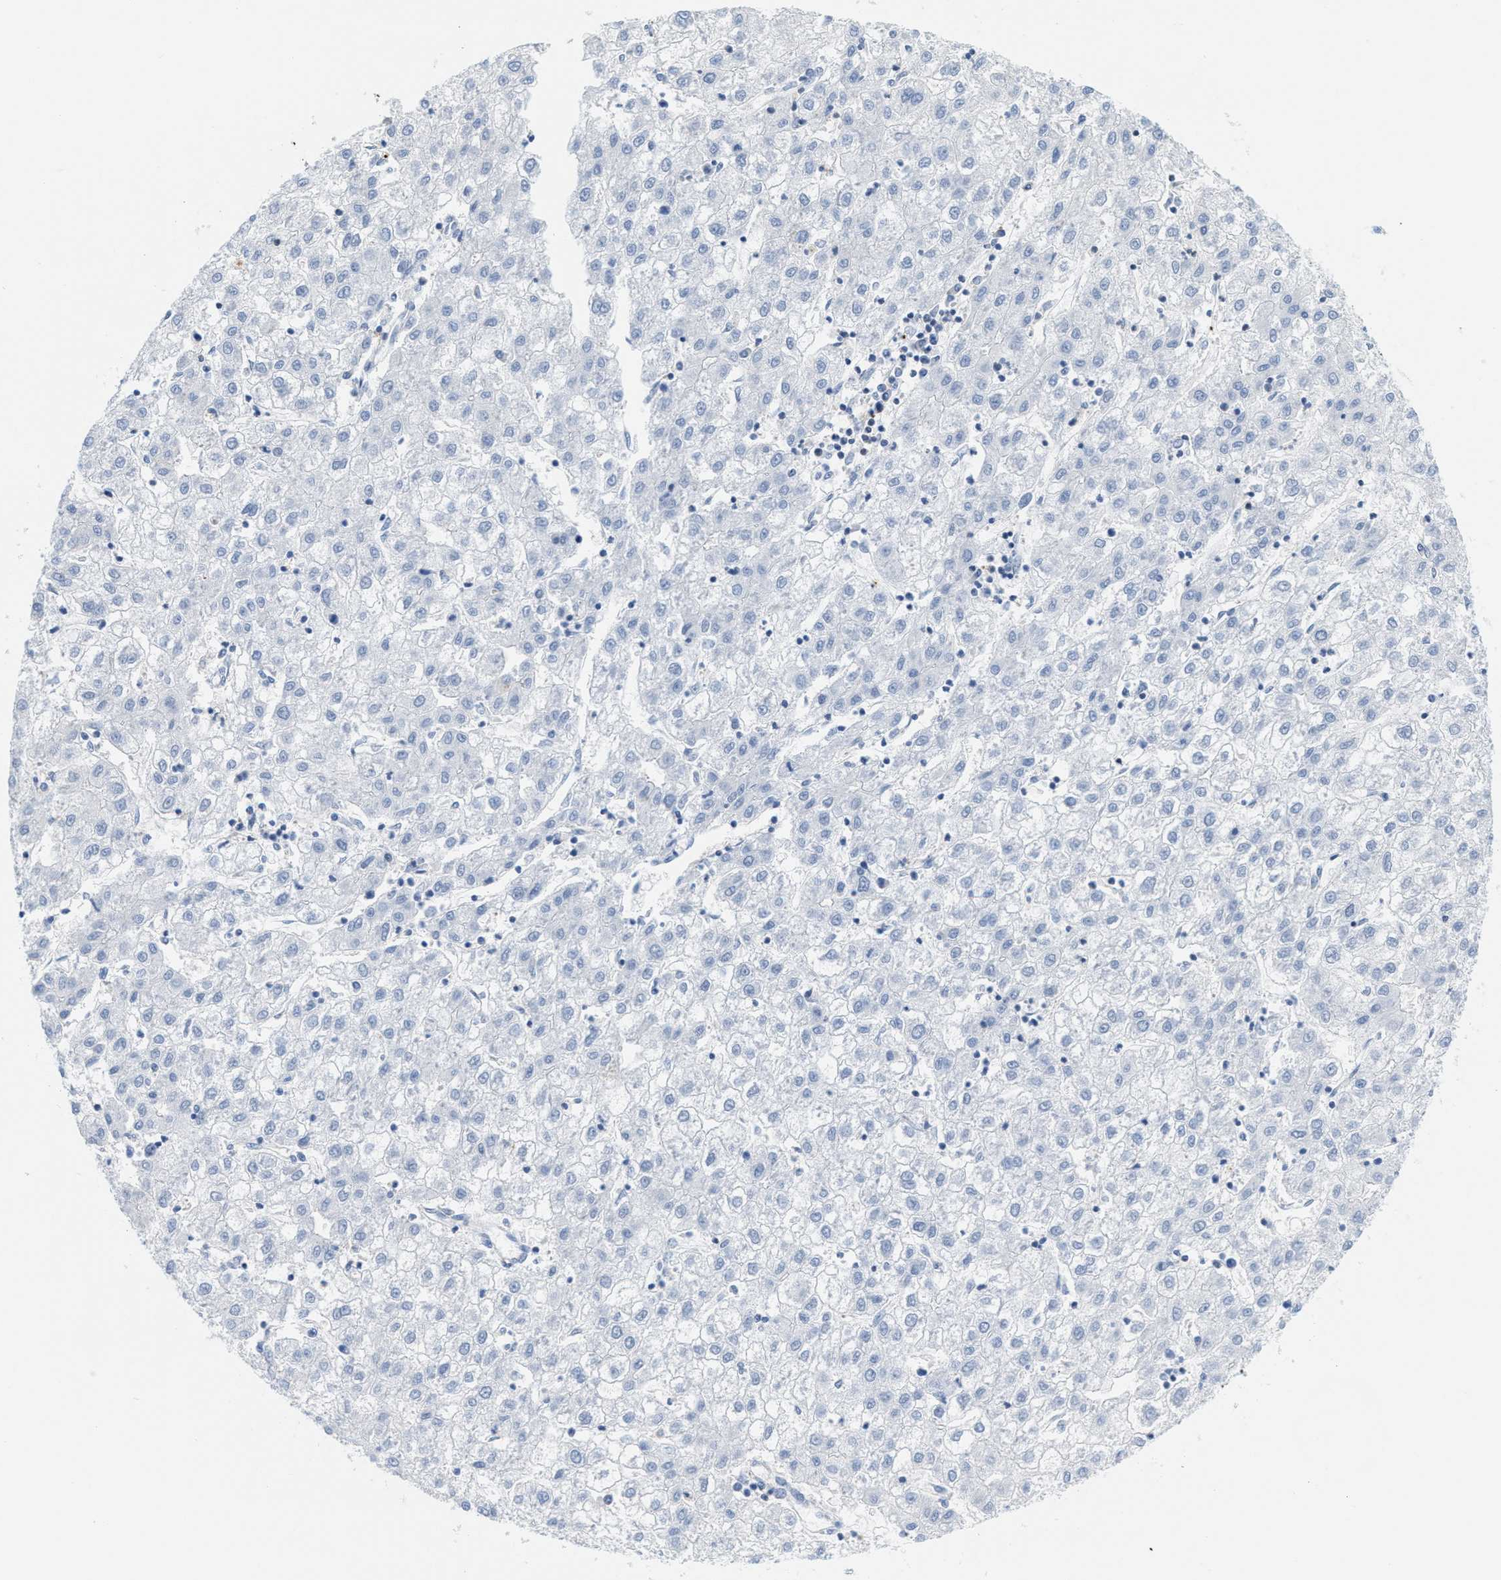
{"staining": {"intensity": "negative", "quantity": "none", "location": "none"}, "tissue": "liver cancer", "cell_type": "Tumor cells", "image_type": "cancer", "snomed": [{"axis": "morphology", "description": "Carcinoma, Hepatocellular, NOS"}, {"axis": "topography", "description": "Liver"}], "caption": "Immunohistochemical staining of human liver cancer (hepatocellular carcinoma) shows no significant positivity in tumor cells.", "gene": "IL16", "patient": {"sex": "male", "age": 72}}